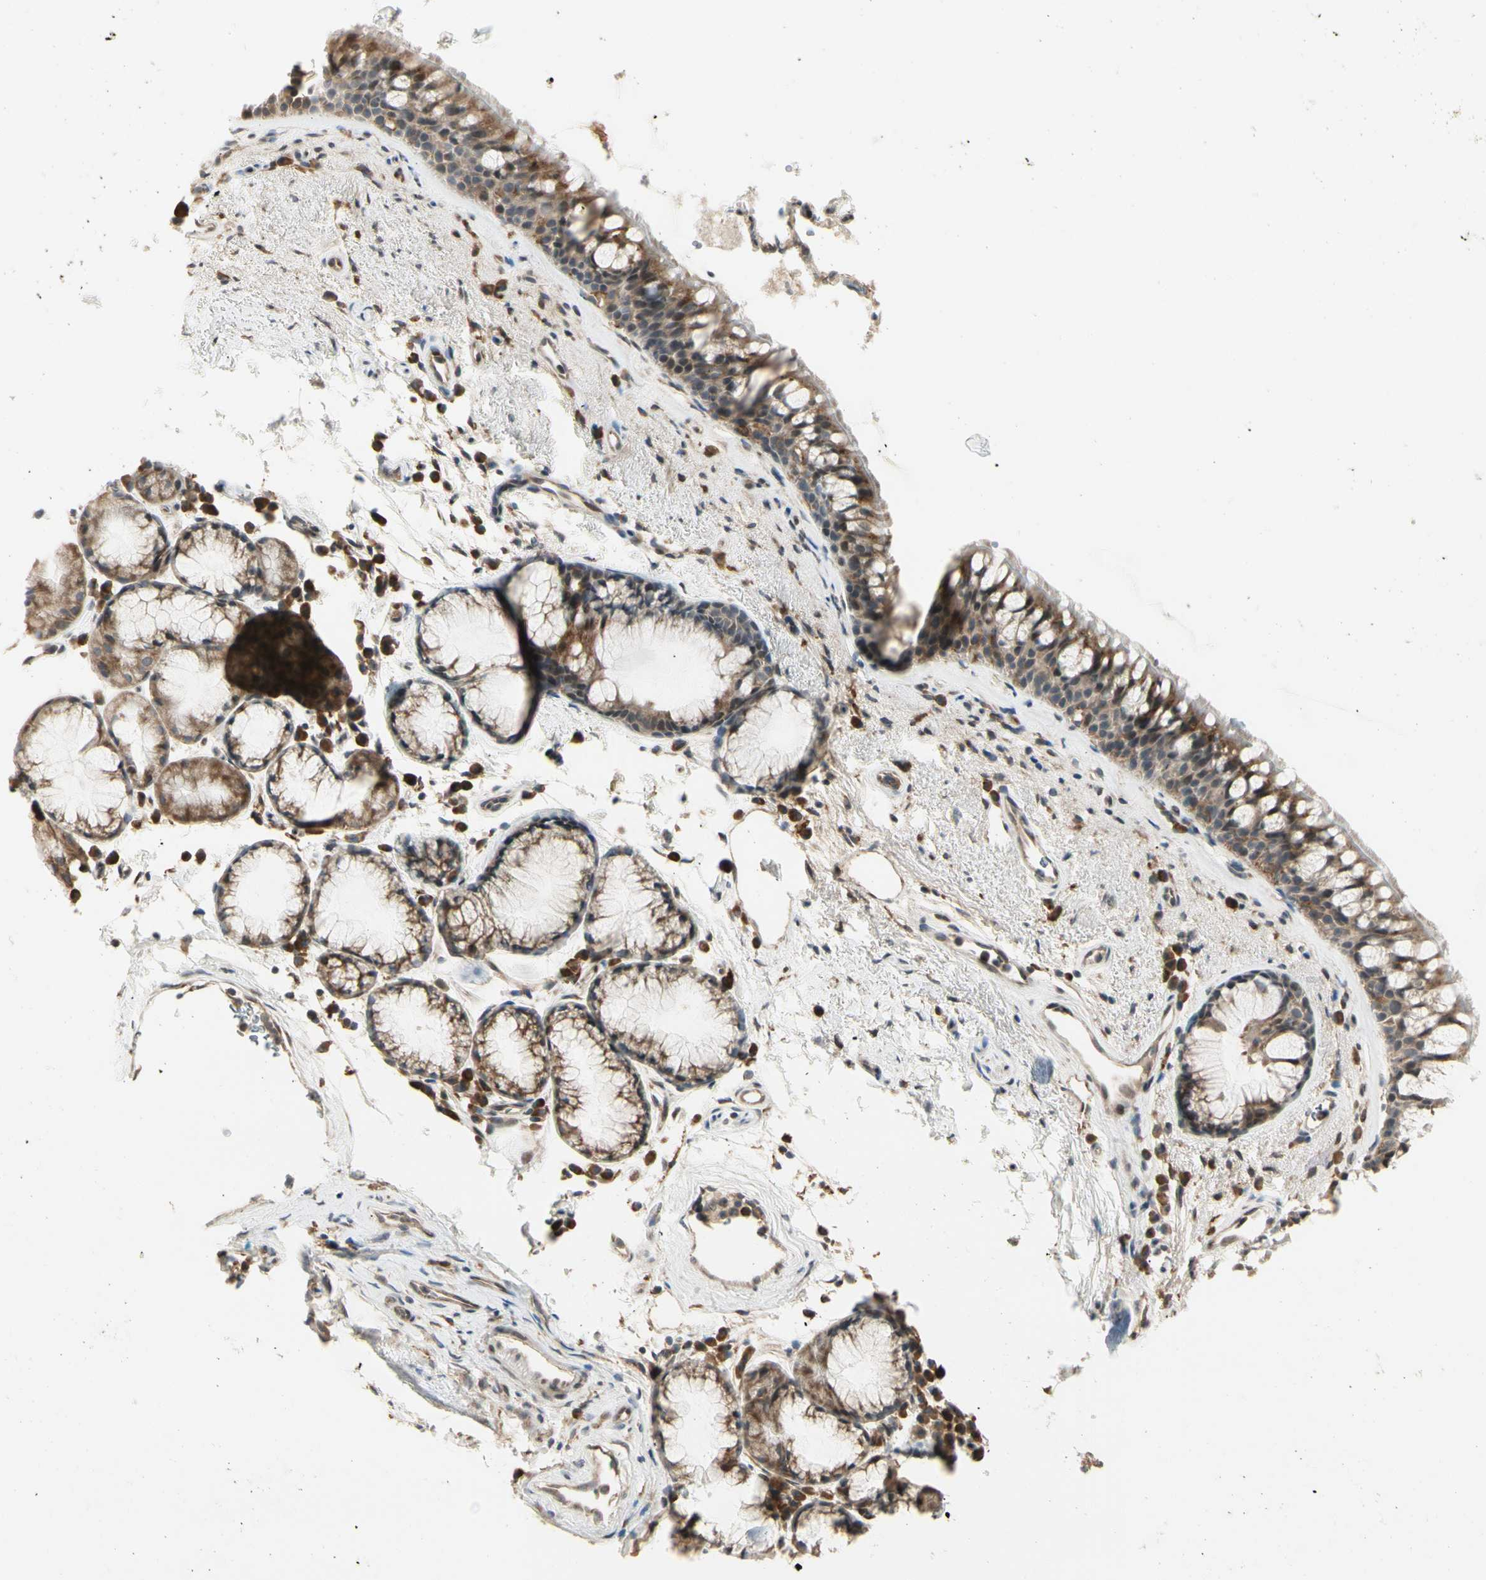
{"staining": {"intensity": "moderate", "quantity": ">75%", "location": "cytoplasmic/membranous"}, "tissue": "bronchus", "cell_type": "Respiratory epithelial cells", "image_type": "normal", "snomed": [{"axis": "morphology", "description": "Normal tissue, NOS"}, {"axis": "topography", "description": "Bronchus"}], "caption": "Immunohistochemistry micrograph of unremarkable bronchus: human bronchus stained using immunohistochemistry displays medium levels of moderate protein expression localized specifically in the cytoplasmic/membranous of respiratory epithelial cells, appearing as a cytoplasmic/membranous brown color.", "gene": "FNDC3B", "patient": {"sex": "female", "age": 54}}